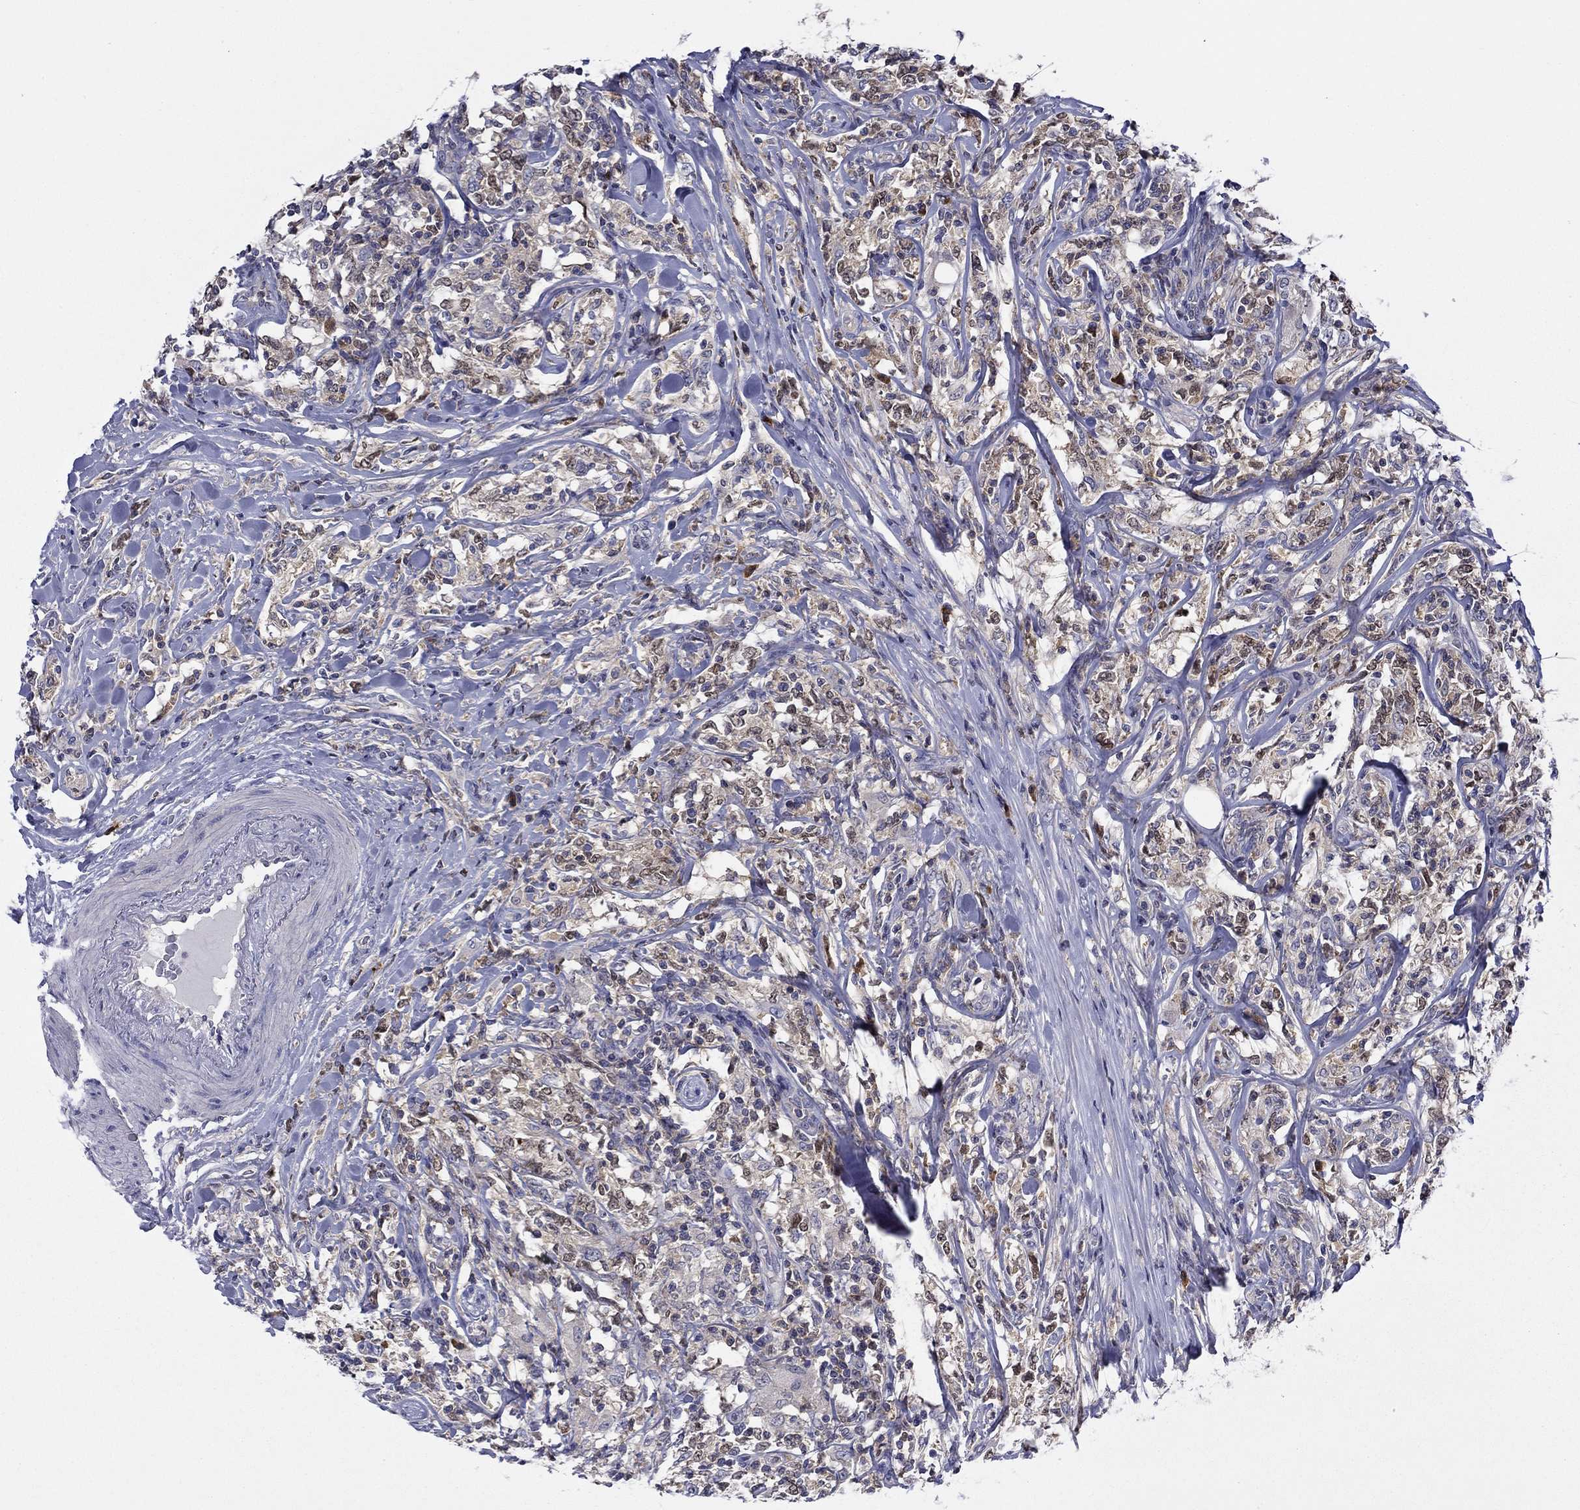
{"staining": {"intensity": "negative", "quantity": "none", "location": "none"}, "tissue": "lymphoma", "cell_type": "Tumor cells", "image_type": "cancer", "snomed": [{"axis": "morphology", "description": "Malignant lymphoma, non-Hodgkin's type, High grade"}, {"axis": "topography", "description": "Lymph node"}], "caption": "A high-resolution image shows IHC staining of lymphoma, which demonstrates no significant staining in tumor cells.", "gene": "POU2F2", "patient": {"sex": "female", "age": 84}}